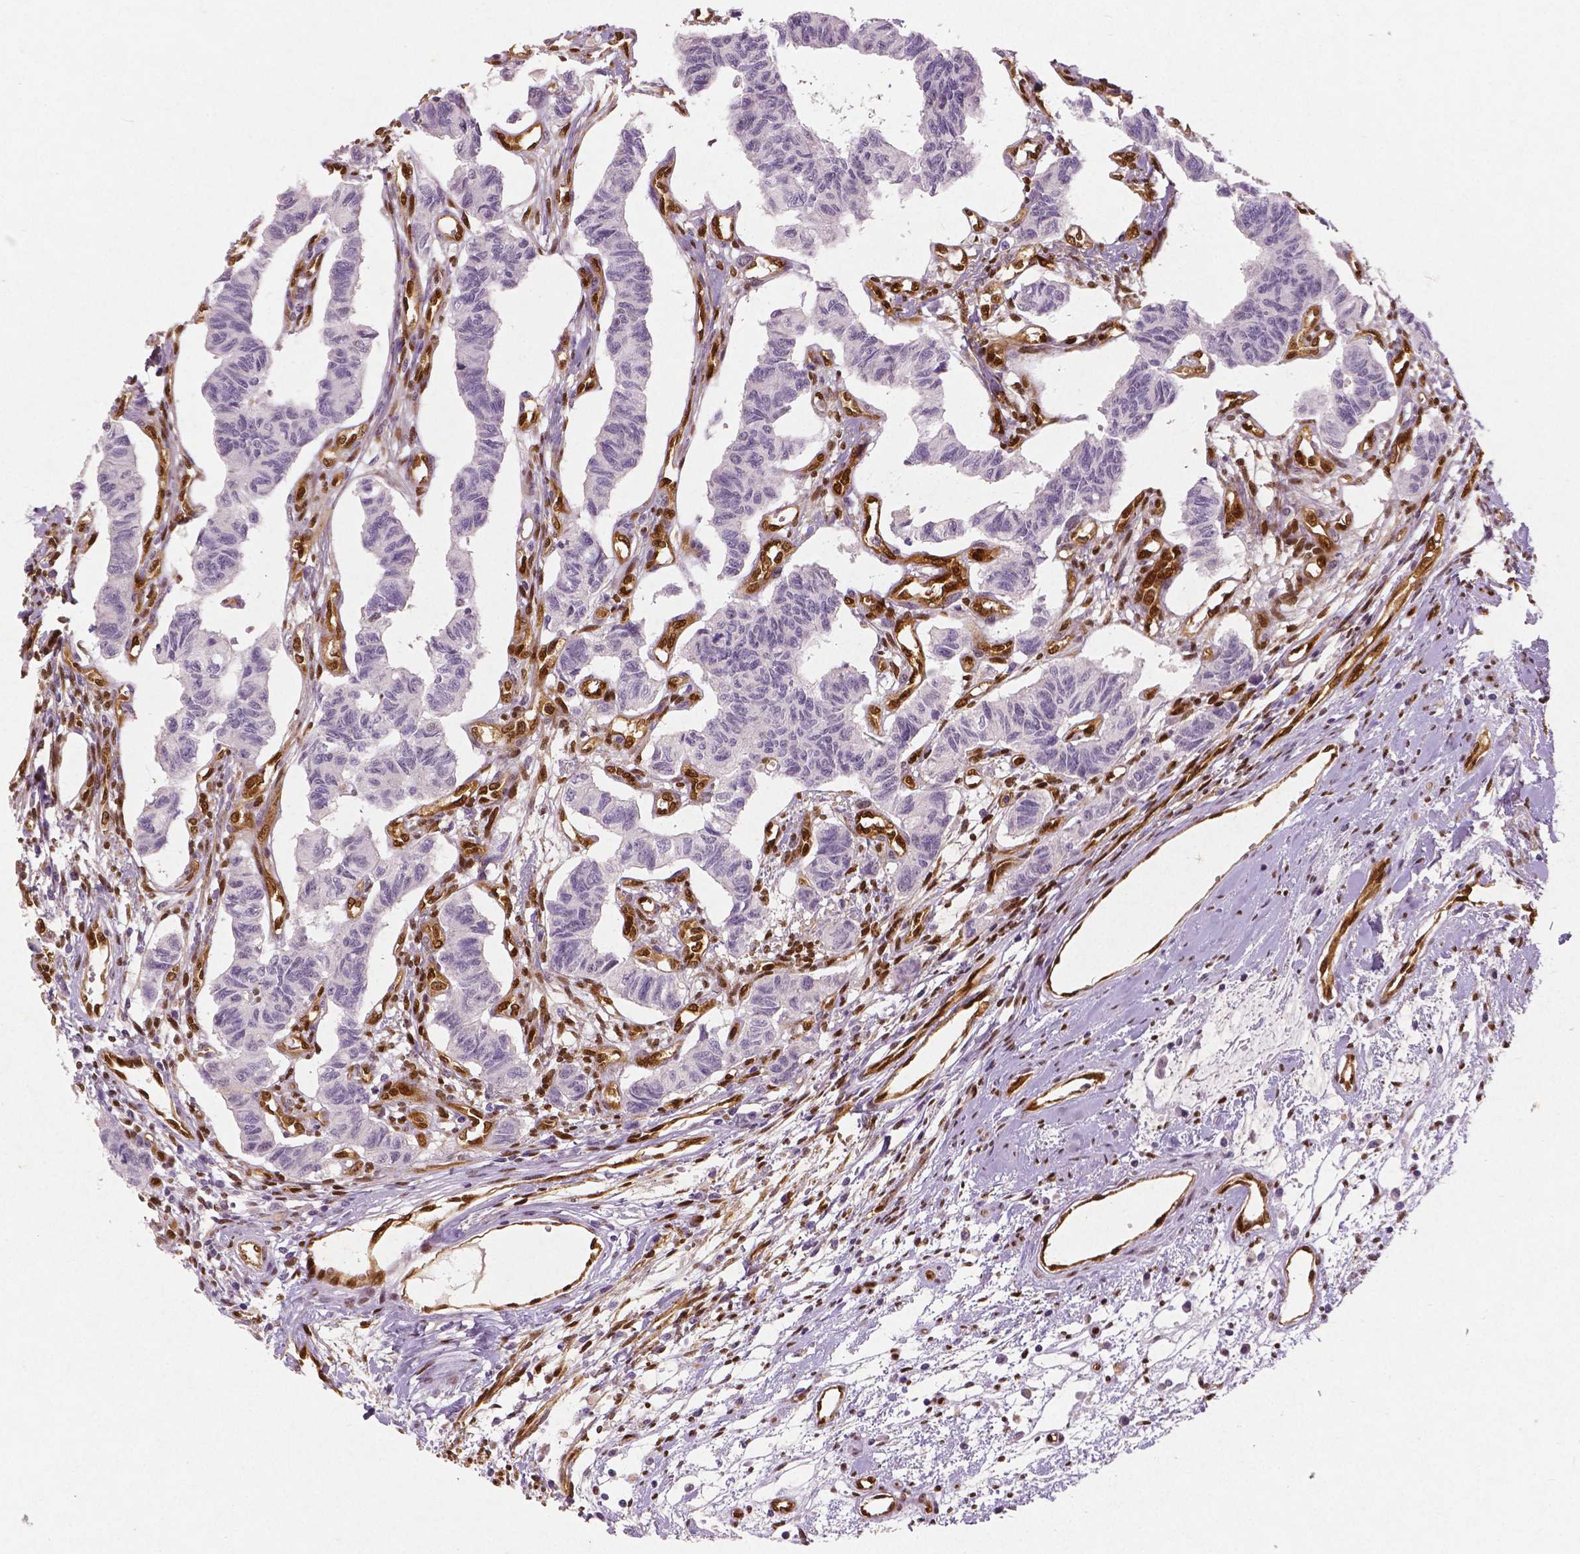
{"staining": {"intensity": "negative", "quantity": "none", "location": "none"}, "tissue": "carcinoid", "cell_type": "Tumor cells", "image_type": "cancer", "snomed": [{"axis": "morphology", "description": "Carcinoid, malignant, NOS"}, {"axis": "topography", "description": "Kidney"}], "caption": "Protein analysis of carcinoid shows no significant staining in tumor cells.", "gene": "WWTR1", "patient": {"sex": "female", "age": 41}}